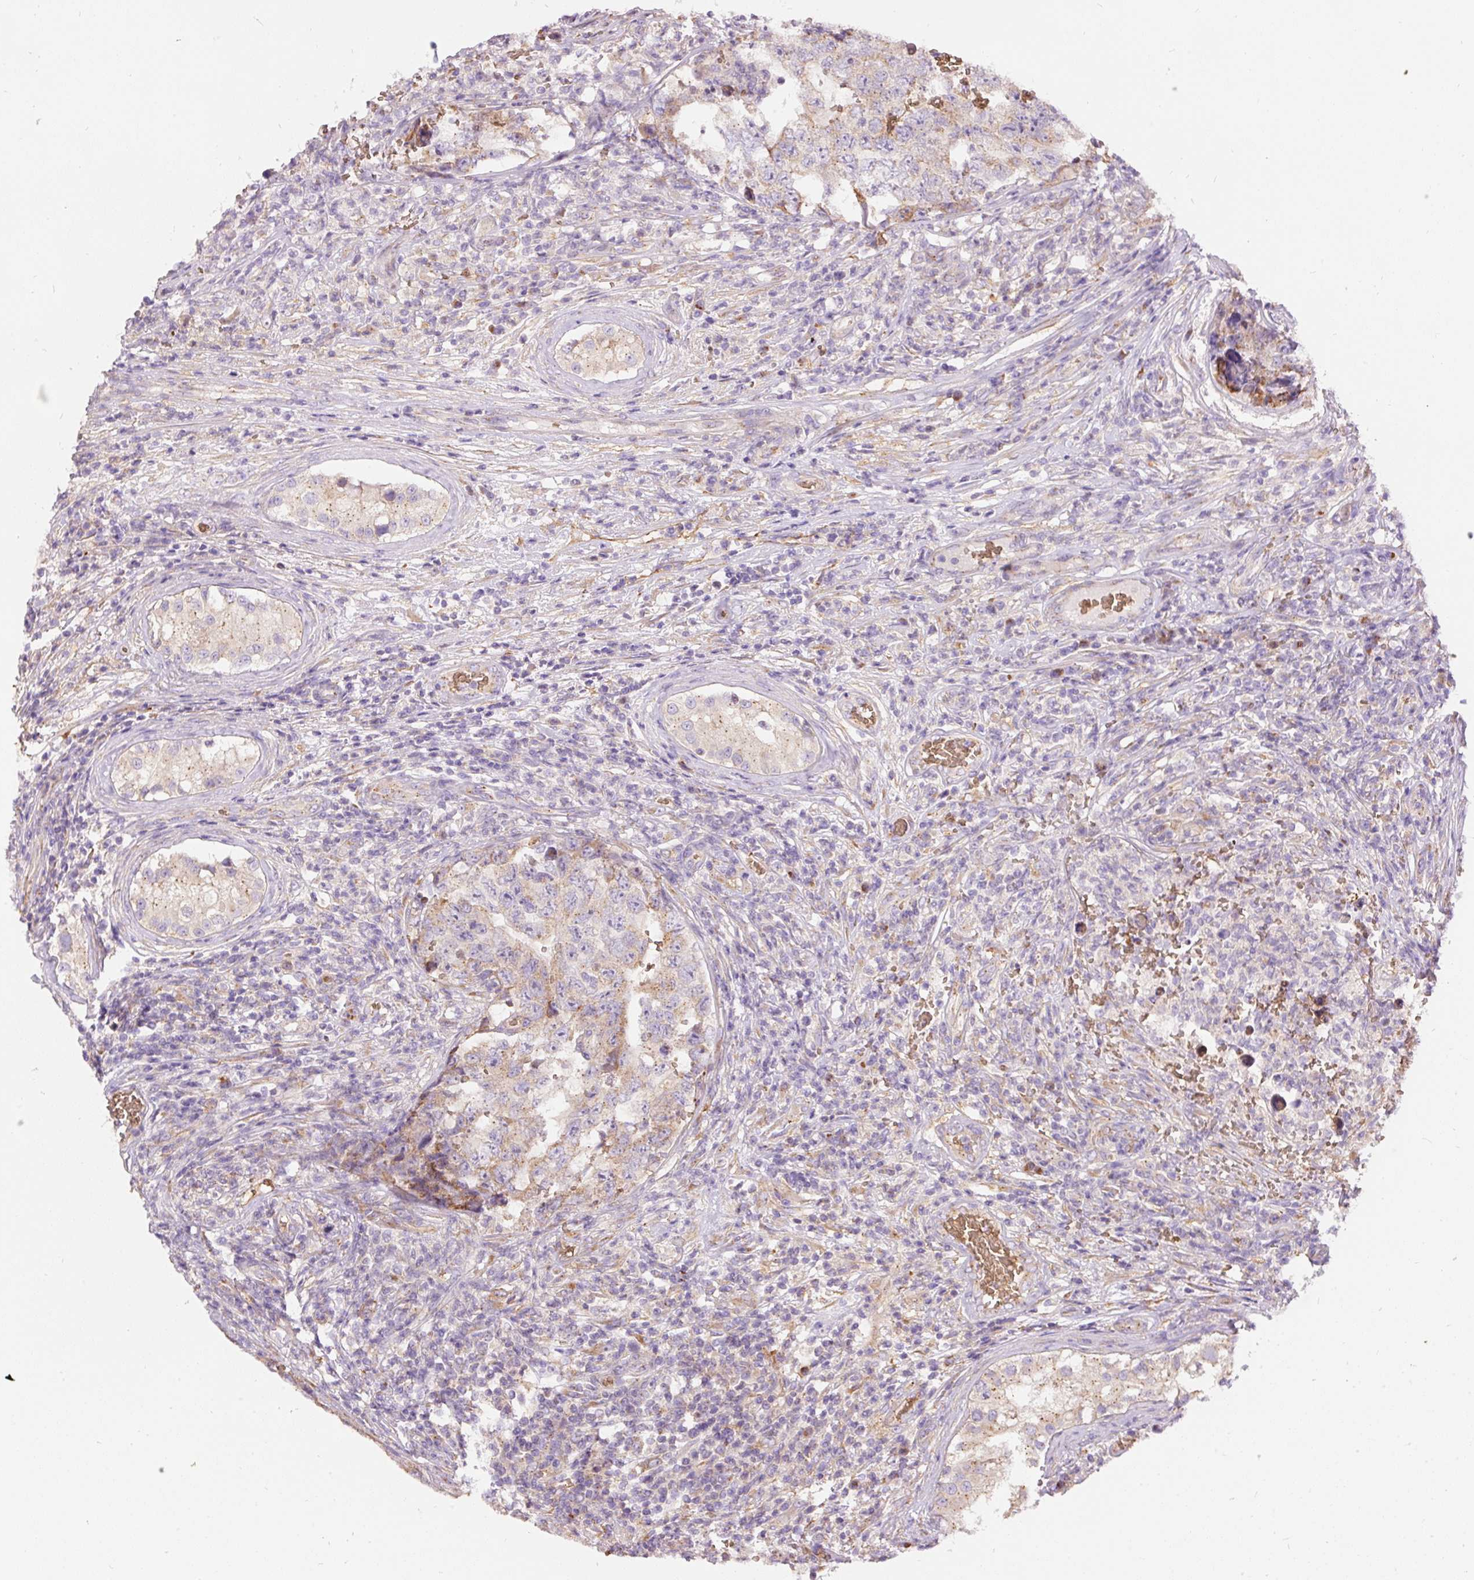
{"staining": {"intensity": "weak", "quantity": "<25%", "location": "cytoplasmic/membranous"}, "tissue": "testis cancer", "cell_type": "Tumor cells", "image_type": "cancer", "snomed": [{"axis": "morphology", "description": "Carcinoma, Embryonal, NOS"}, {"axis": "topography", "description": "Testis"}], "caption": "IHC photomicrograph of neoplastic tissue: human testis cancer stained with DAB (3,3'-diaminobenzidine) shows no significant protein expression in tumor cells. (DAB (3,3'-diaminobenzidine) IHC with hematoxylin counter stain).", "gene": "PRRC2A", "patient": {"sex": "male", "age": 25}}